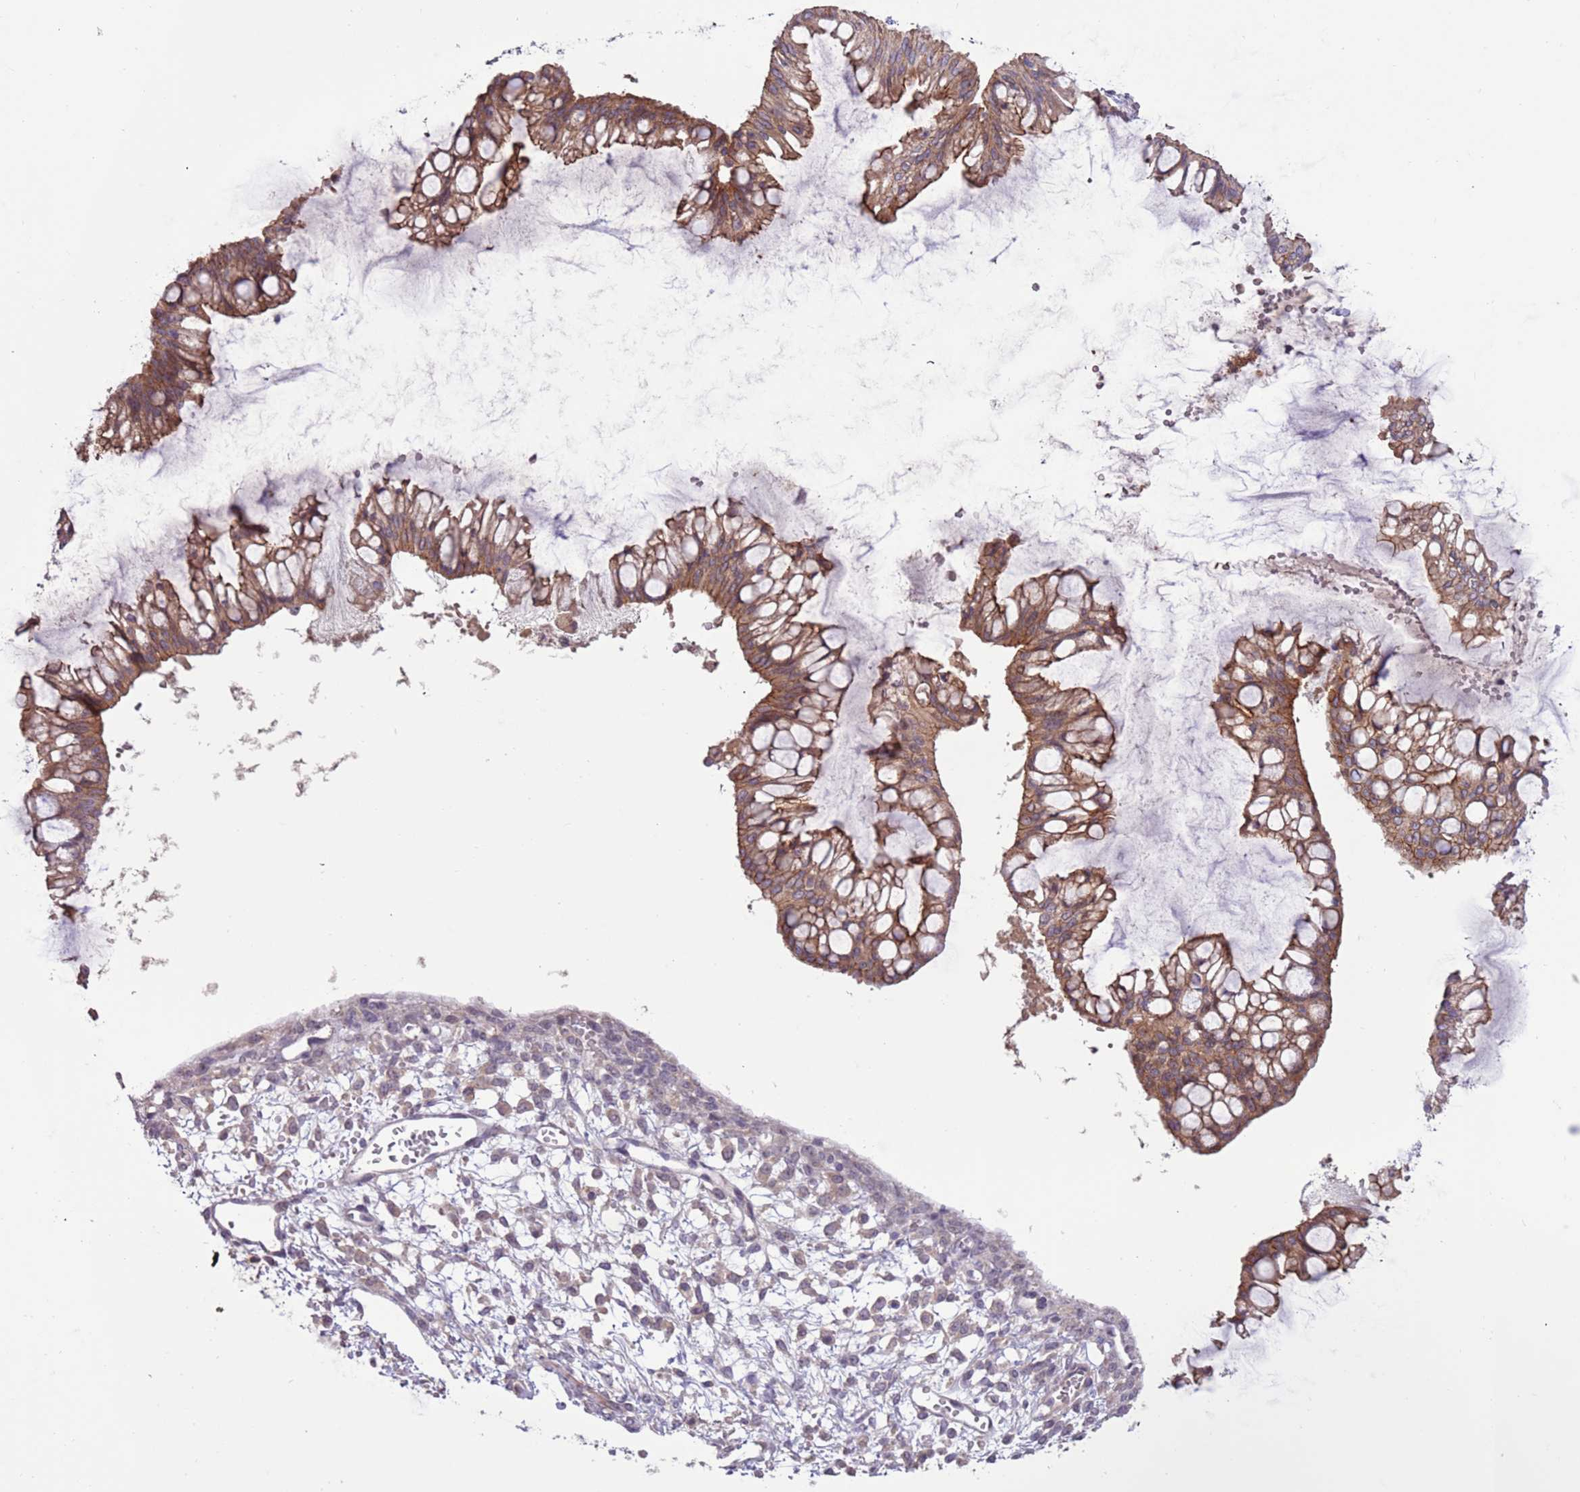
{"staining": {"intensity": "moderate", "quantity": ">75%", "location": "cytoplasmic/membranous"}, "tissue": "ovarian cancer", "cell_type": "Tumor cells", "image_type": "cancer", "snomed": [{"axis": "morphology", "description": "Cystadenocarcinoma, mucinous, NOS"}, {"axis": "topography", "description": "Ovary"}], "caption": "Protein staining of ovarian cancer tissue shows moderate cytoplasmic/membranous staining in approximately >75% of tumor cells. (DAB IHC, brown staining for protein, blue staining for nuclei).", "gene": "SHROOM3", "patient": {"sex": "female", "age": 73}}